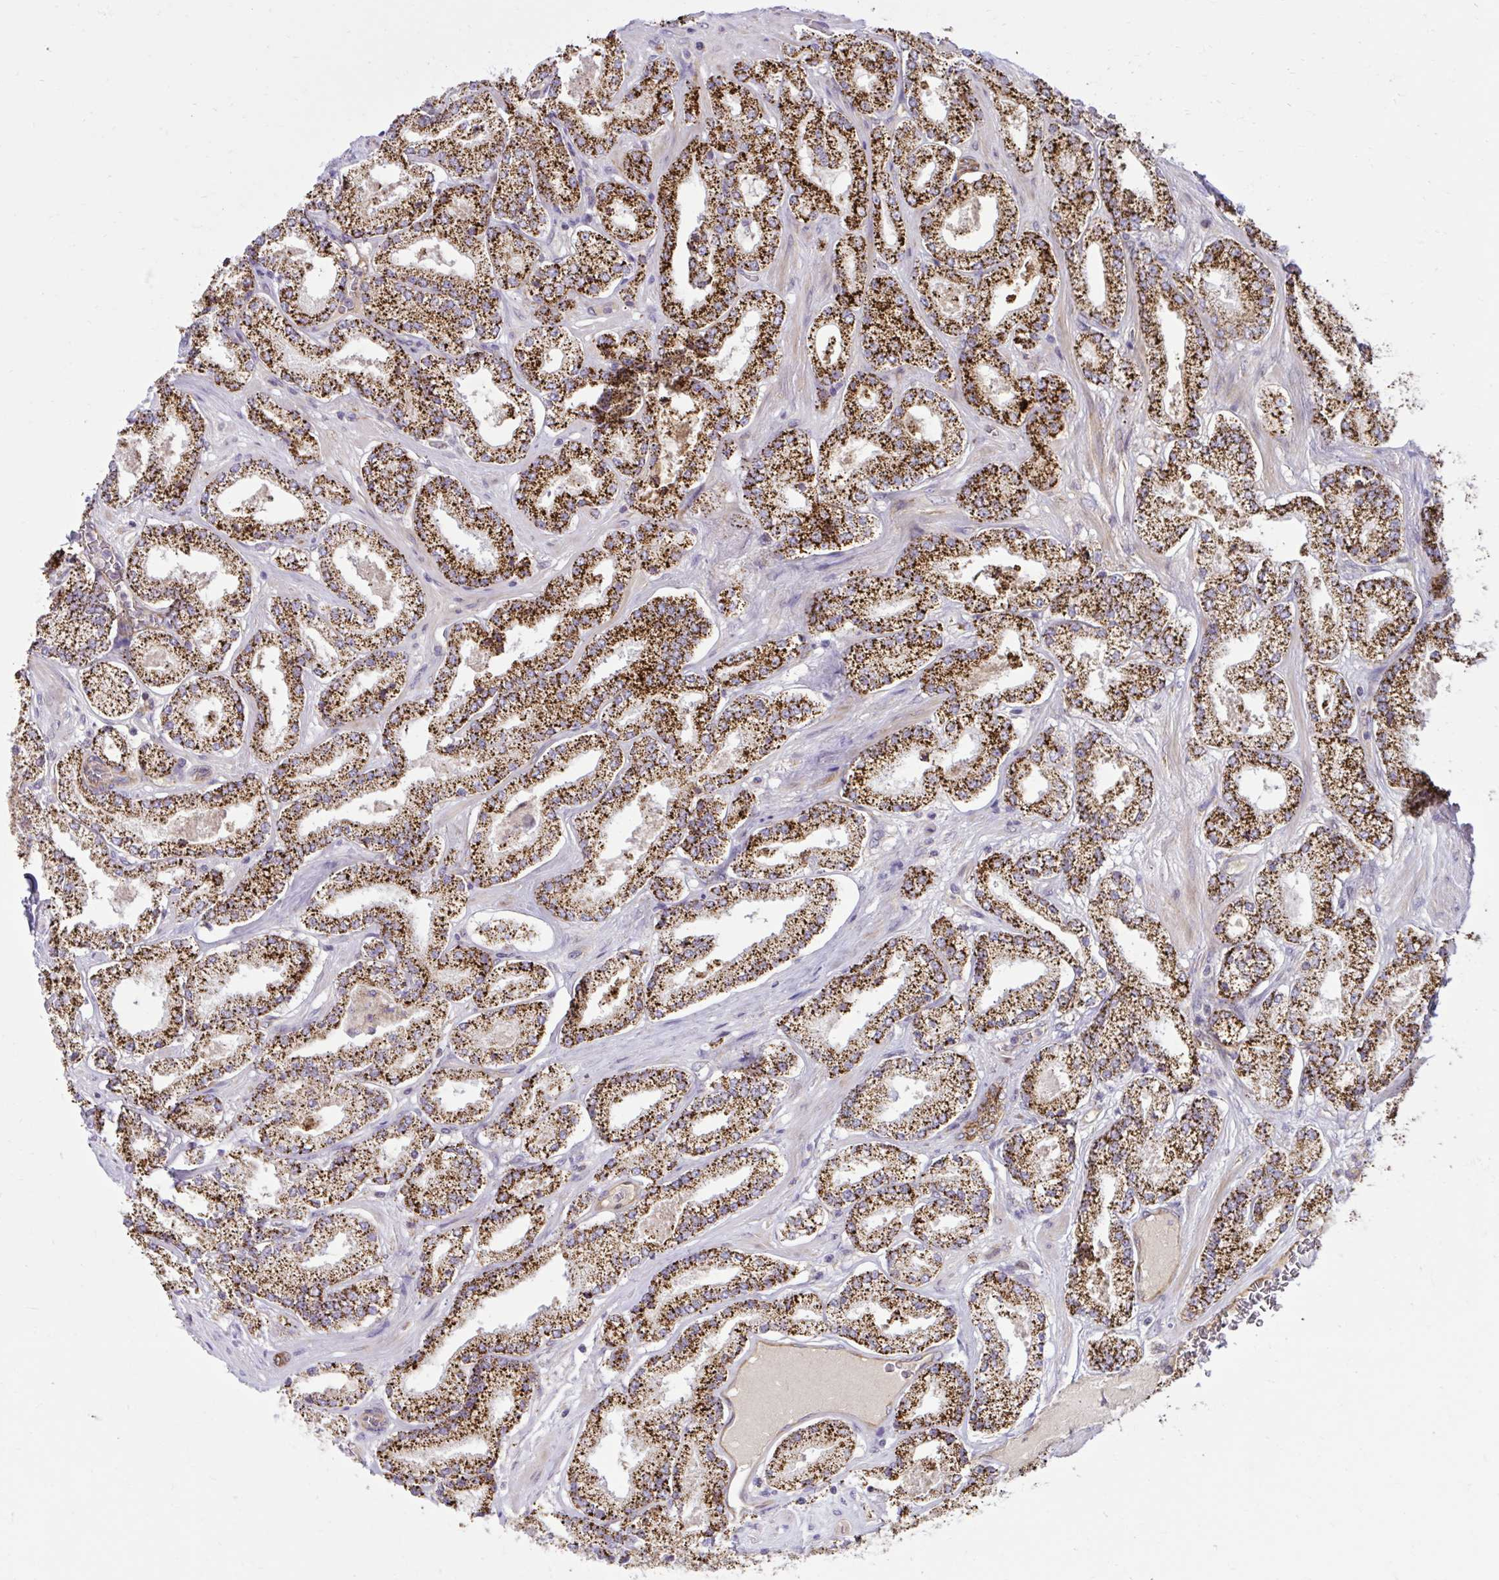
{"staining": {"intensity": "strong", "quantity": ">75%", "location": "cytoplasmic/membranous"}, "tissue": "prostate cancer", "cell_type": "Tumor cells", "image_type": "cancer", "snomed": [{"axis": "morphology", "description": "Adenocarcinoma, High grade"}, {"axis": "topography", "description": "Prostate"}], "caption": "Strong cytoplasmic/membranous staining is appreciated in about >75% of tumor cells in adenocarcinoma (high-grade) (prostate). The staining was performed using DAB (3,3'-diaminobenzidine) to visualize the protein expression in brown, while the nuclei were stained in blue with hematoxylin (Magnification: 20x).", "gene": "LIMS1", "patient": {"sex": "male", "age": 63}}